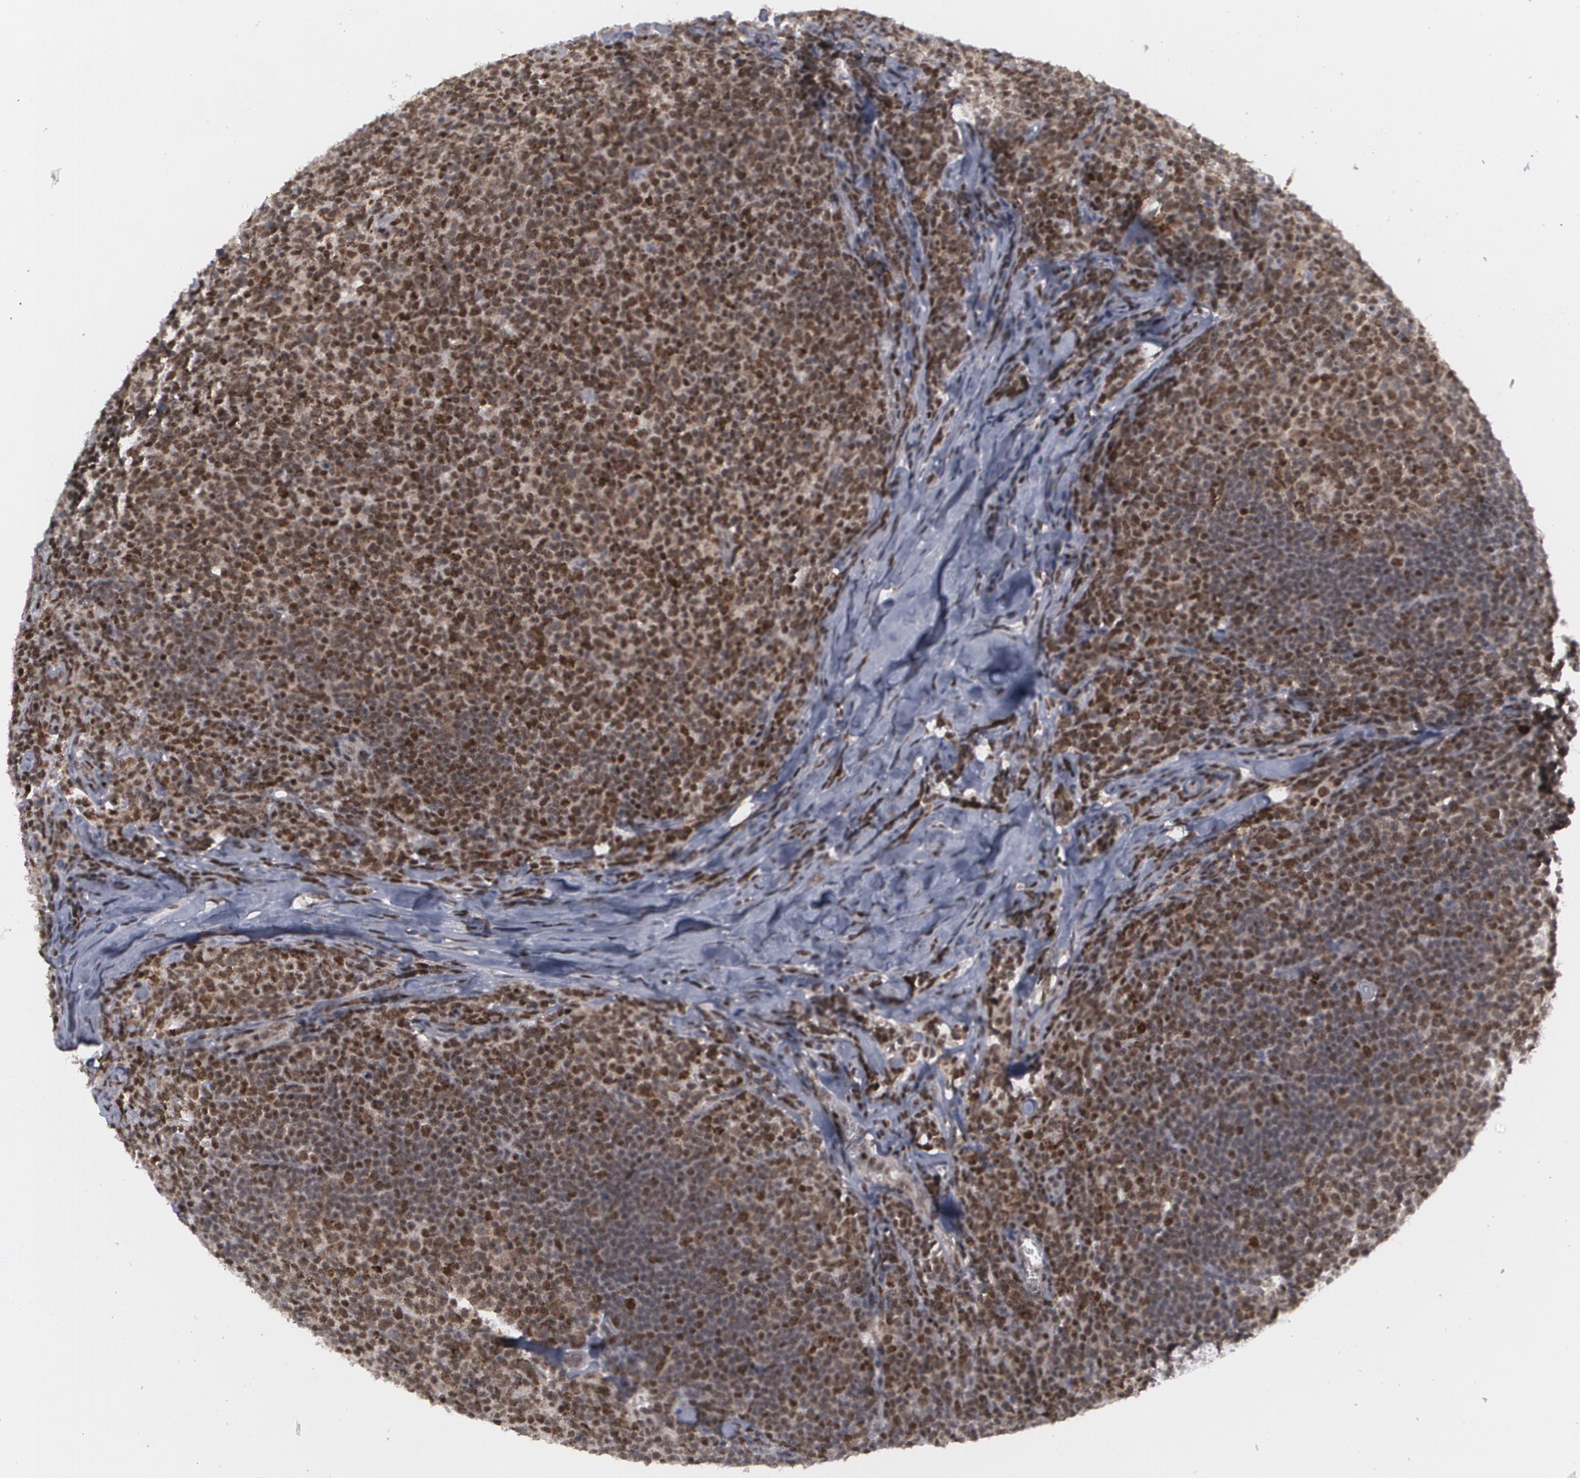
{"staining": {"intensity": "strong", "quantity": ">75%", "location": "nuclear"}, "tissue": "lymphoma", "cell_type": "Tumor cells", "image_type": "cancer", "snomed": [{"axis": "morphology", "description": "Malignant lymphoma, non-Hodgkin's type, Low grade"}, {"axis": "topography", "description": "Lymph node"}], "caption": "A high-resolution micrograph shows immunohistochemistry staining of low-grade malignant lymphoma, non-Hodgkin's type, which exhibits strong nuclear expression in about >75% of tumor cells.", "gene": "MCL1", "patient": {"sex": "male", "age": 74}}